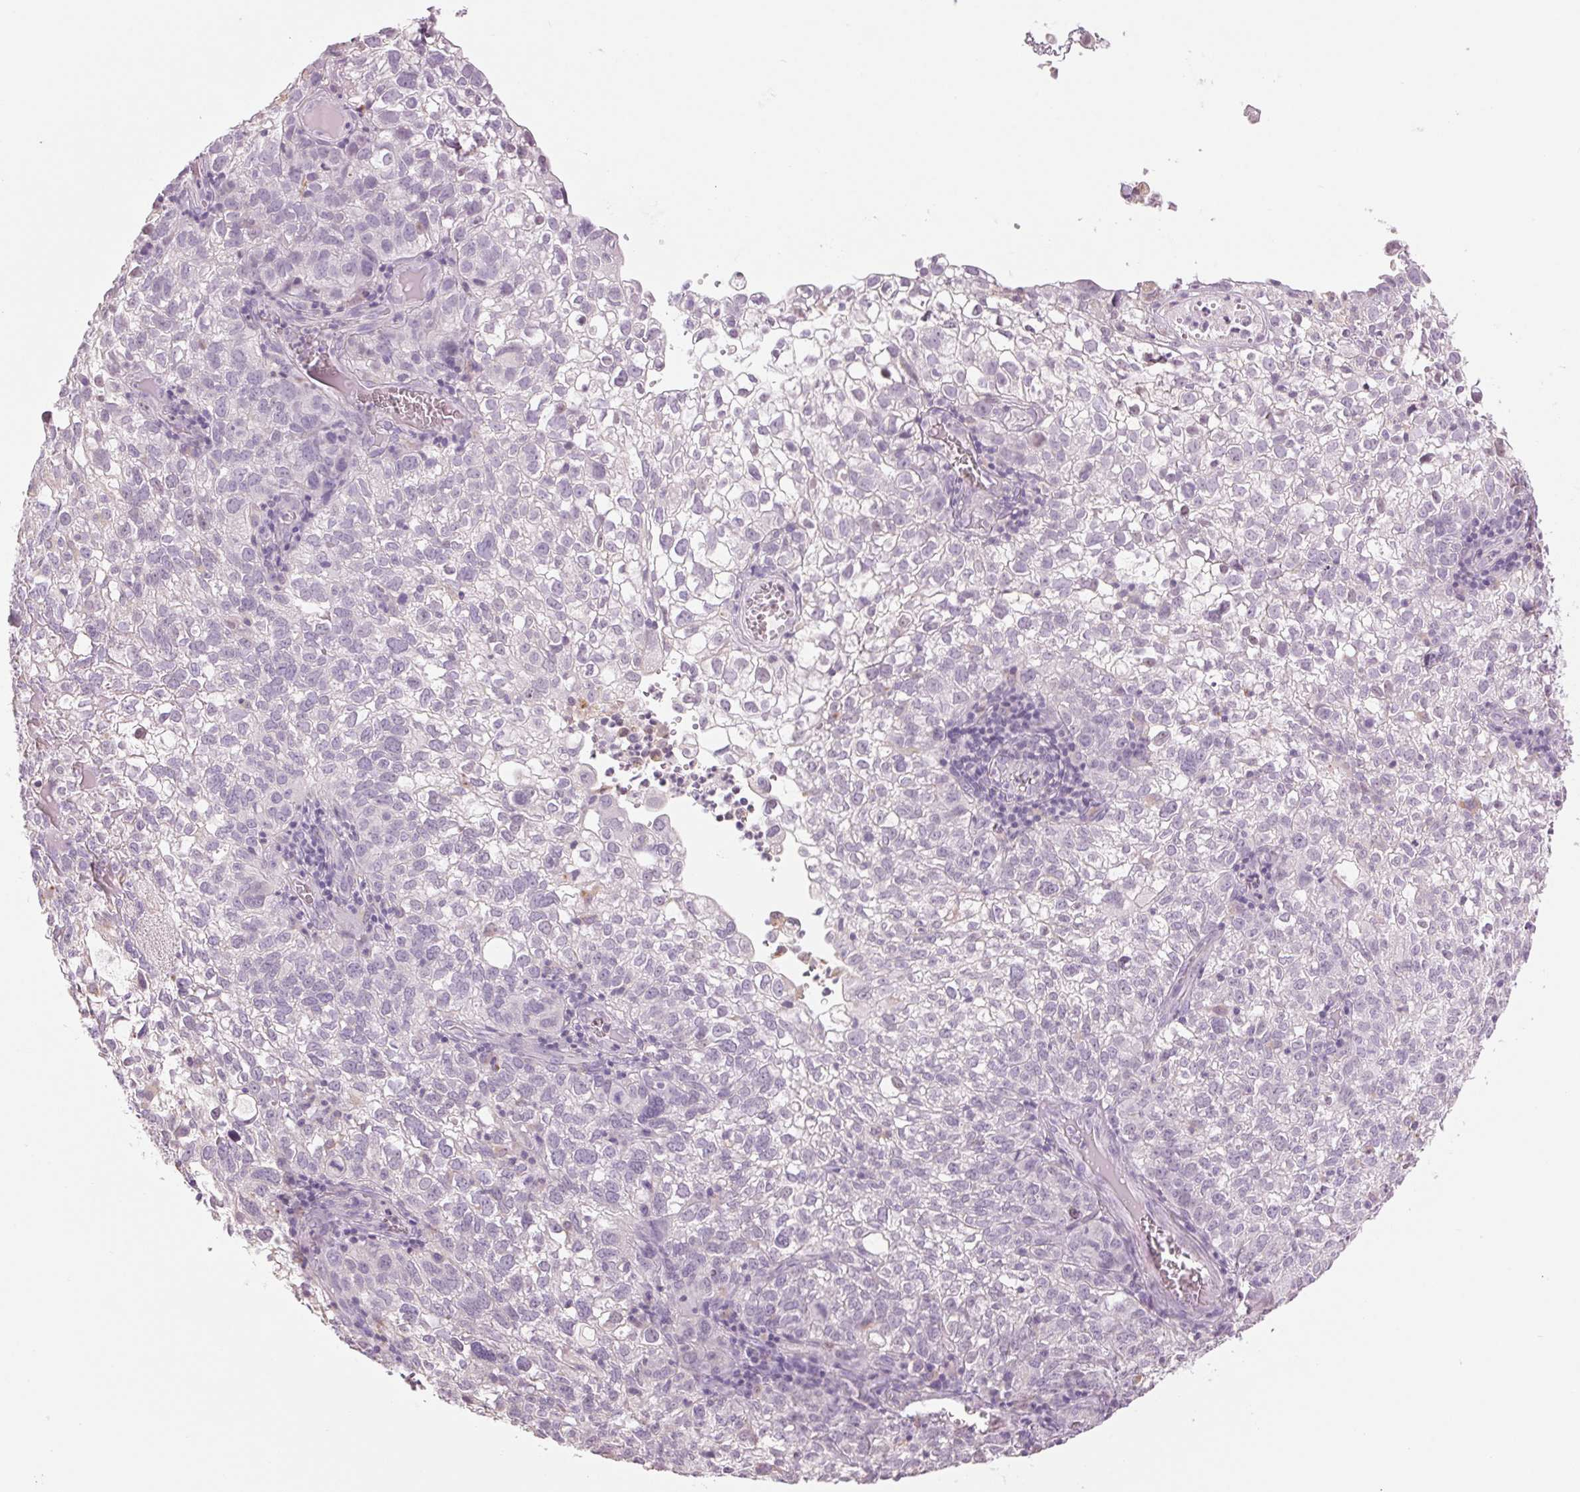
{"staining": {"intensity": "negative", "quantity": "none", "location": "none"}, "tissue": "cervical cancer", "cell_type": "Tumor cells", "image_type": "cancer", "snomed": [{"axis": "morphology", "description": "Squamous cell carcinoma, NOS"}, {"axis": "topography", "description": "Cervix"}], "caption": "Tumor cells are negative for protein expression in human squamous cell carcinoma (cervical).", "gene": "MPO", "patient": {"sex": "female", "age": 55}}